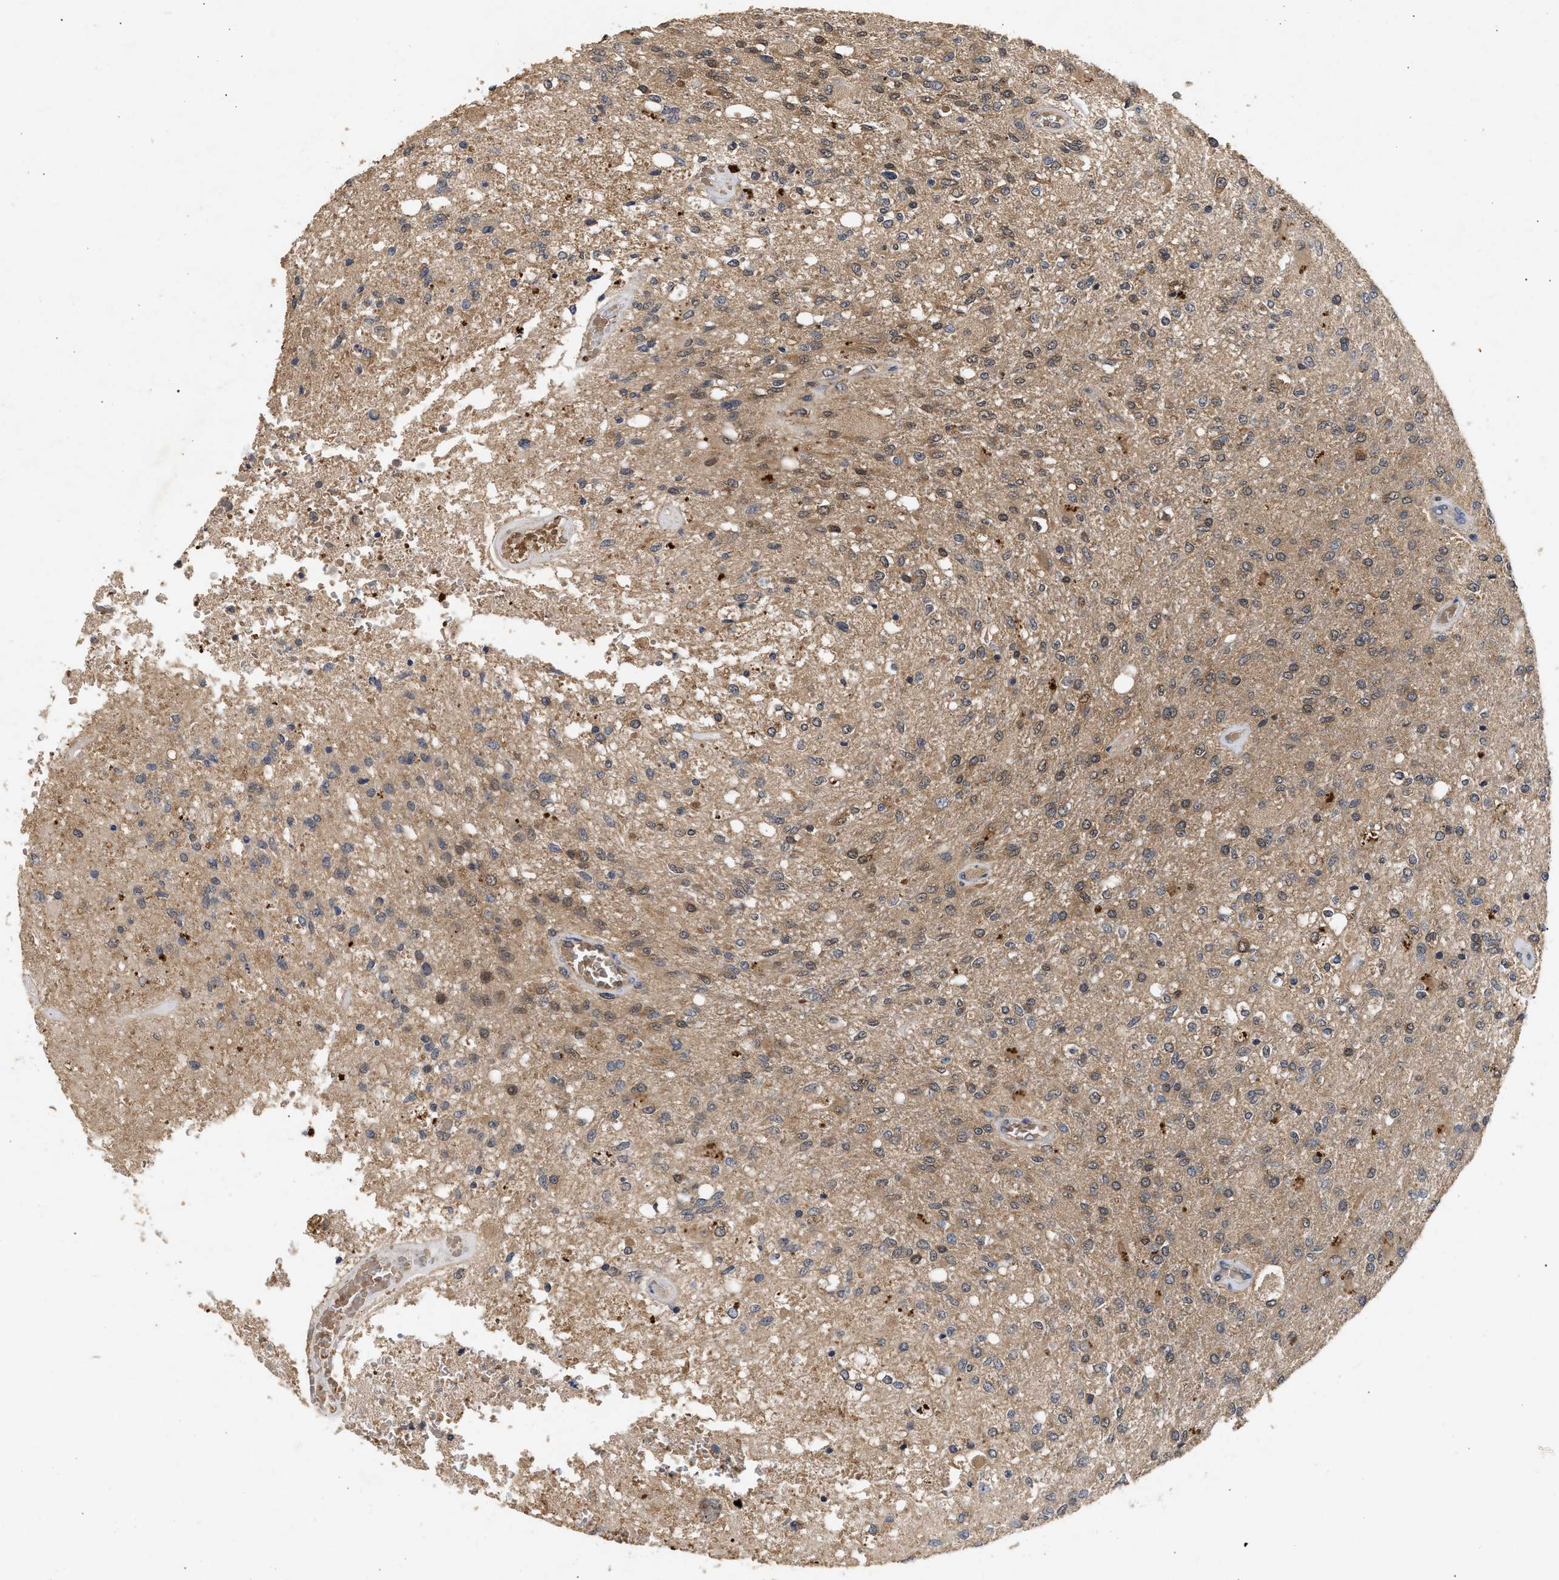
{"staining": {"intensity": "moderate", "quantity": "25%-75%", "location": "cytoplasmic/membranous,nuclear"}, "tissue": "glioma", "cell_type": "Tumor cells", "image_type": "cancer", "snomed": [{"axis": "morphology", "description": "Normal tissue, NOS"}, {"axis": "morphology", "description": "Glioma, malignant, High grade"}, {"axis": "topography", "description": "Cerebral cortex"}], "caption": "Protein staining of glioma tissue shows moderate cytoplasmic/membranous and nuclear positivity in approximately 25%-75% of tumor cells.", "gene": "FITM1", "patient": {"sex": "male", "age": 77}}